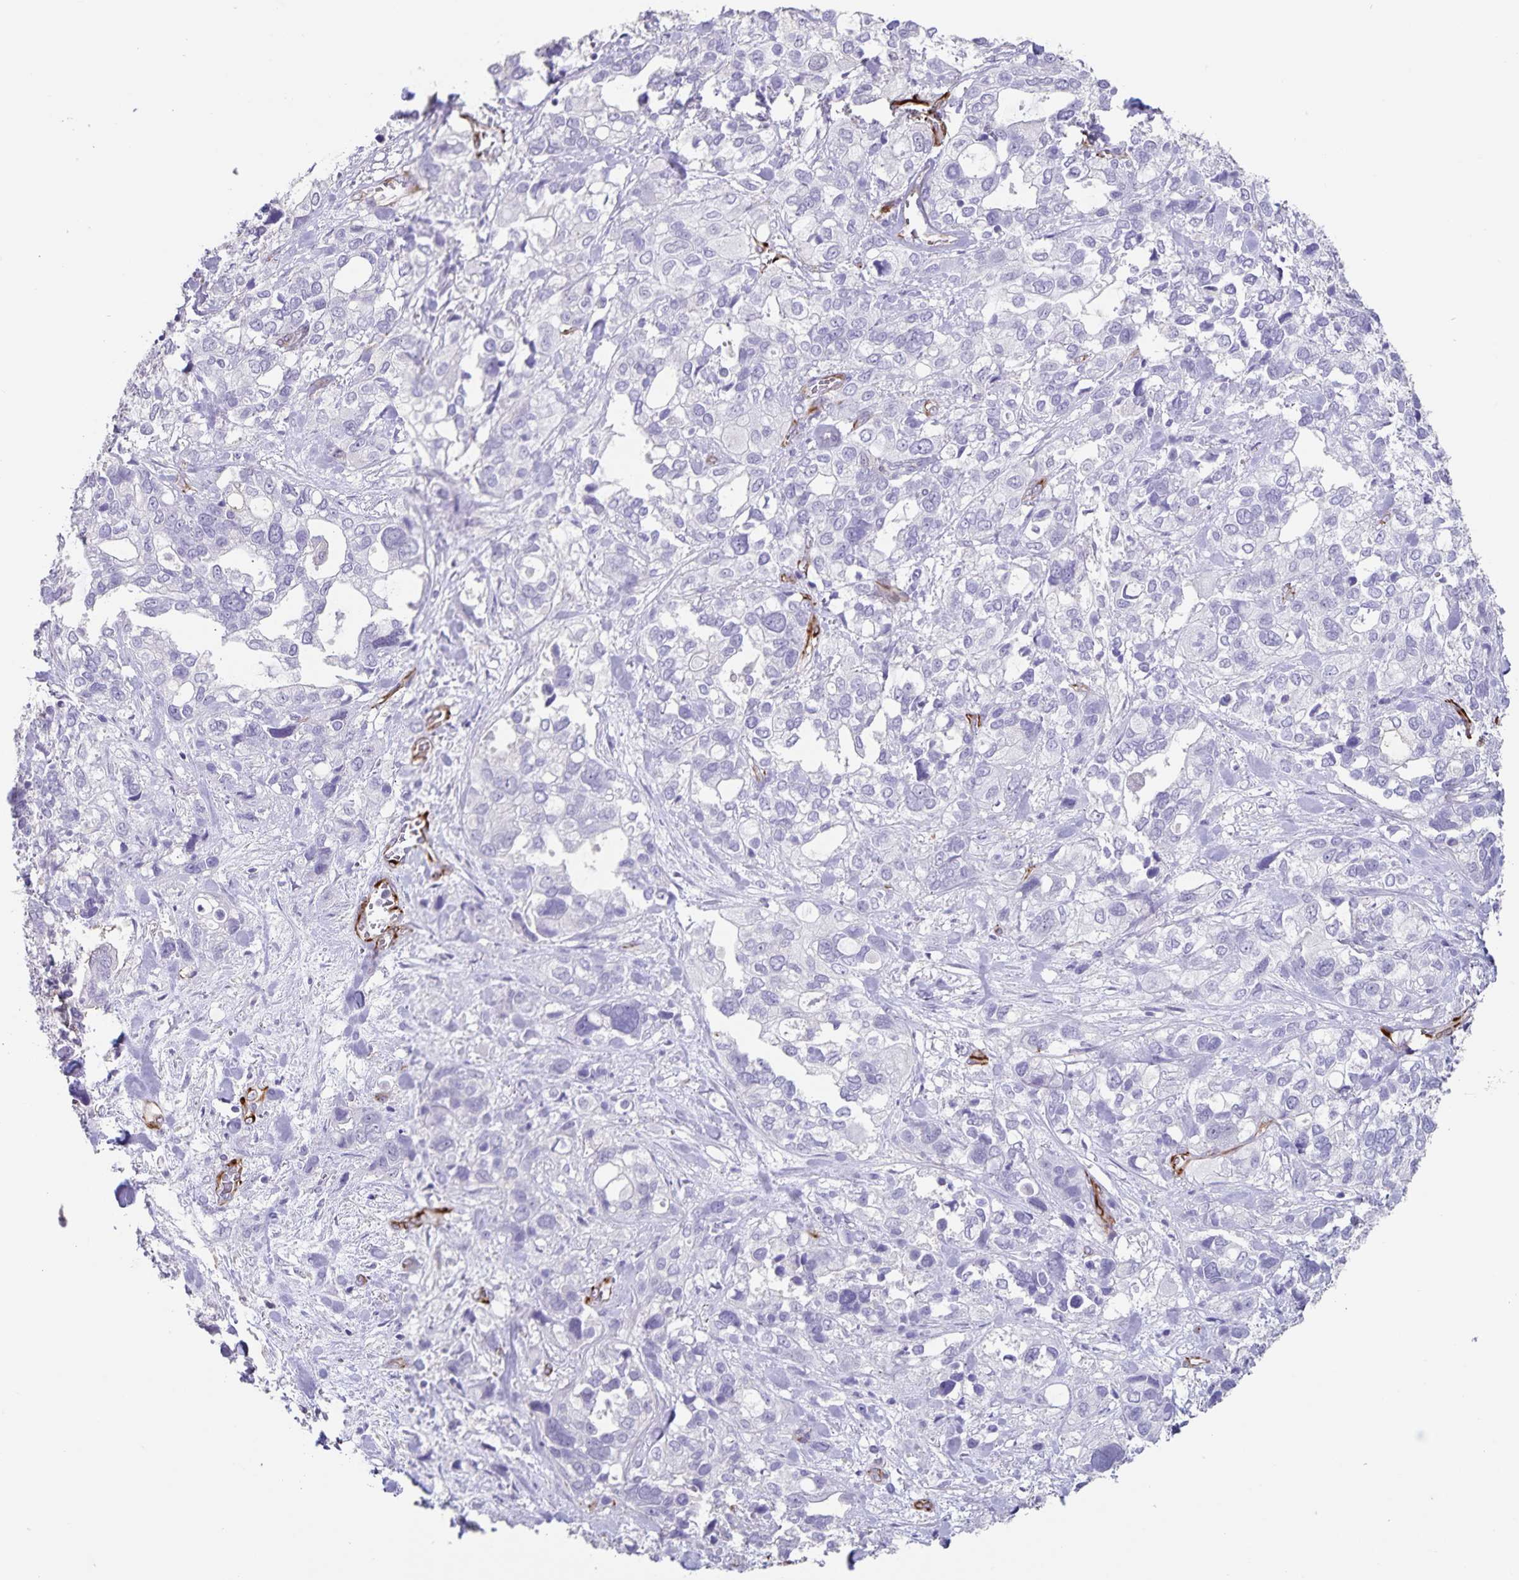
{"staining": {"intensity": "negative", "quantity": "none", "location": "none"}, "tissue": "stomach cancer", "cell_type": "Tumor cells", "image_type": "cancer", "snomed": [{"axis": "morphology", "description": "Adenocarcinoma, NOS"}, {"axis": "topography", "description": "Stomach, upper"}], "caption": "Human stomach cancer stained for a protein using immunohistochemistry demonstrates no staining in tumor cells.", "gene": "SYNM", "patient": {"sex": "female", "age": 81}}